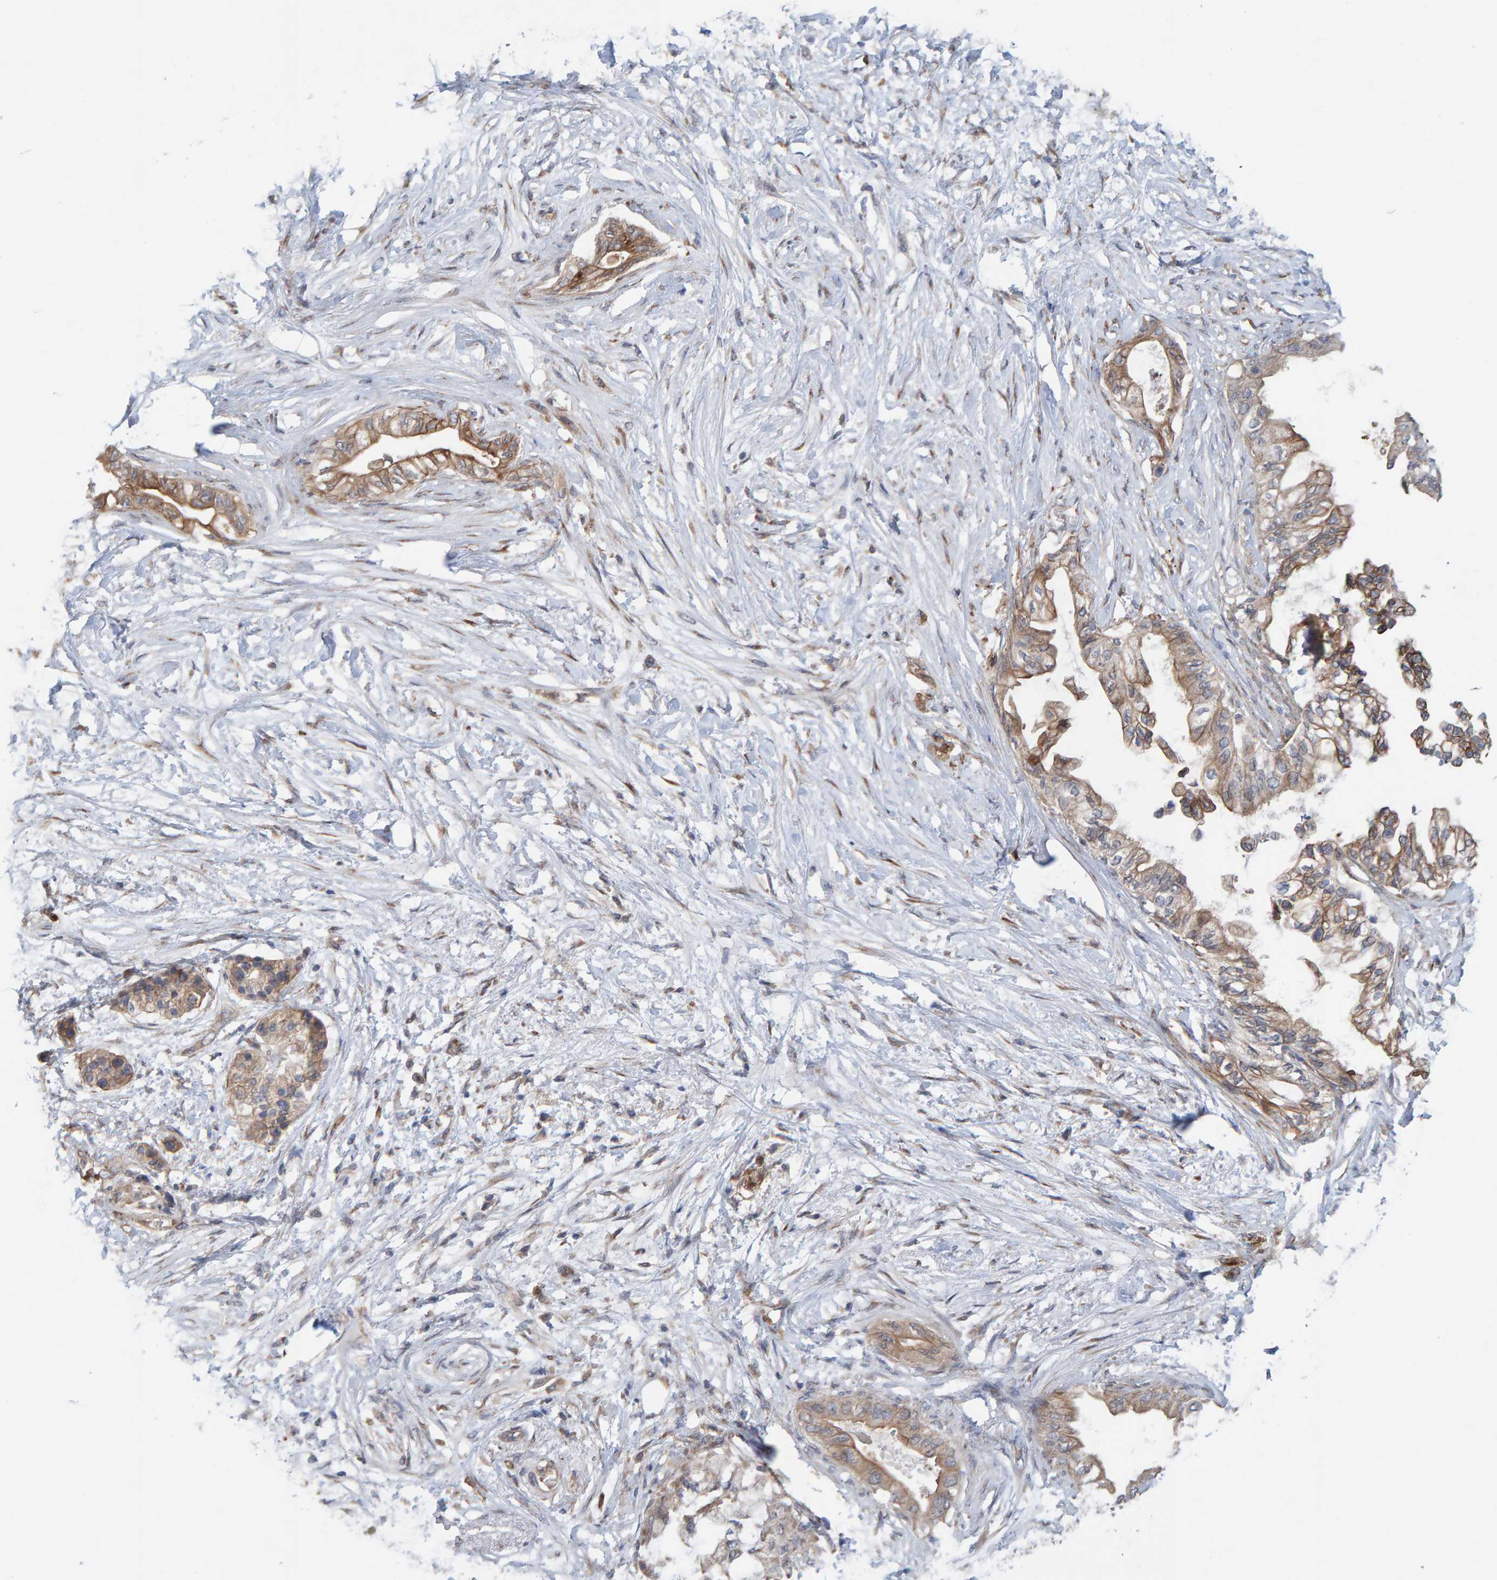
{"staining": {"intensity": "moderate", "quantity": ">75%", "location": "cytoplasmic/membranous"}, "tissue": "pancreatic cancer", "cell_type": "Tumor cells", "image_type": "cancer", "snomed": [{"axis": "morphology", "description": "Normal tissue, NOS"}, {"axis": "morphology", "description": "Adenocarcinoma, NOS"}, {"axis": "topography", "description": "Pancreas"}, {"axis": "topography", "description": "Duodenum"}], "caption": "Adenocarcinoma (pancreatic) tissue reveals moderate cytoplasmic/membranous positivity in approximately >75% of tumor cells Nuclei are stained in blue.", "gene": "LRSAM1", "patient": {"sex": "female", "age": 60}}